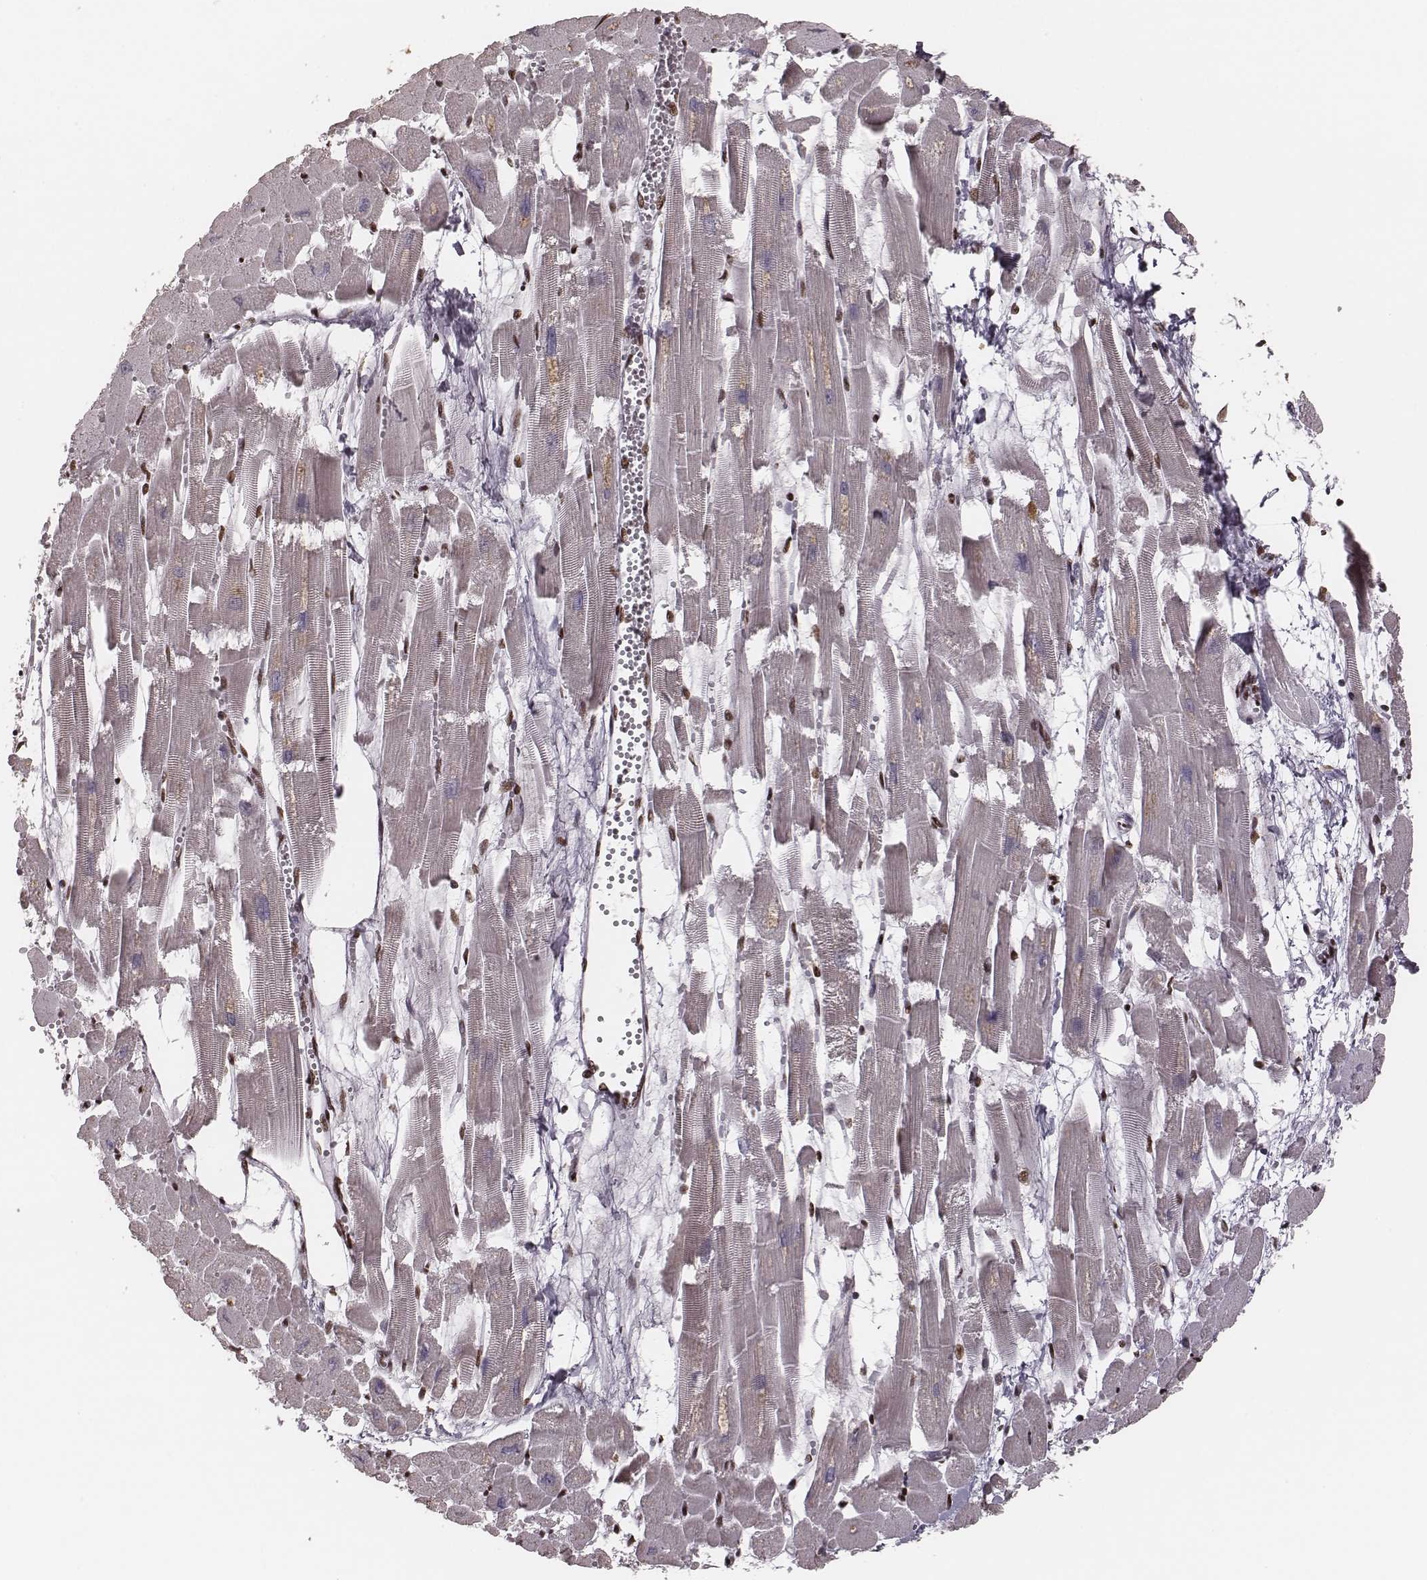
{"staining": {"intensity": "moderate", "quantity": "25%-75%", "location": "nuclear"}, "tissue": "heart muscle", "cell_type": "Cardiomyocytes", "image_type": "normal", "snomed": [{"axis": "morphology", "description": "Normal tissue, NOS"}, {"axis": "topography", "description": "Heart"}], "caption": "Immunohistochemistry of unremarkable heart muscle shows medium levels of moderate nuclear expression in approximately 25%-75% of cardiomyocytes.", "gene": "LUC7L", "patient": {"sex": "female", "age": 52}}